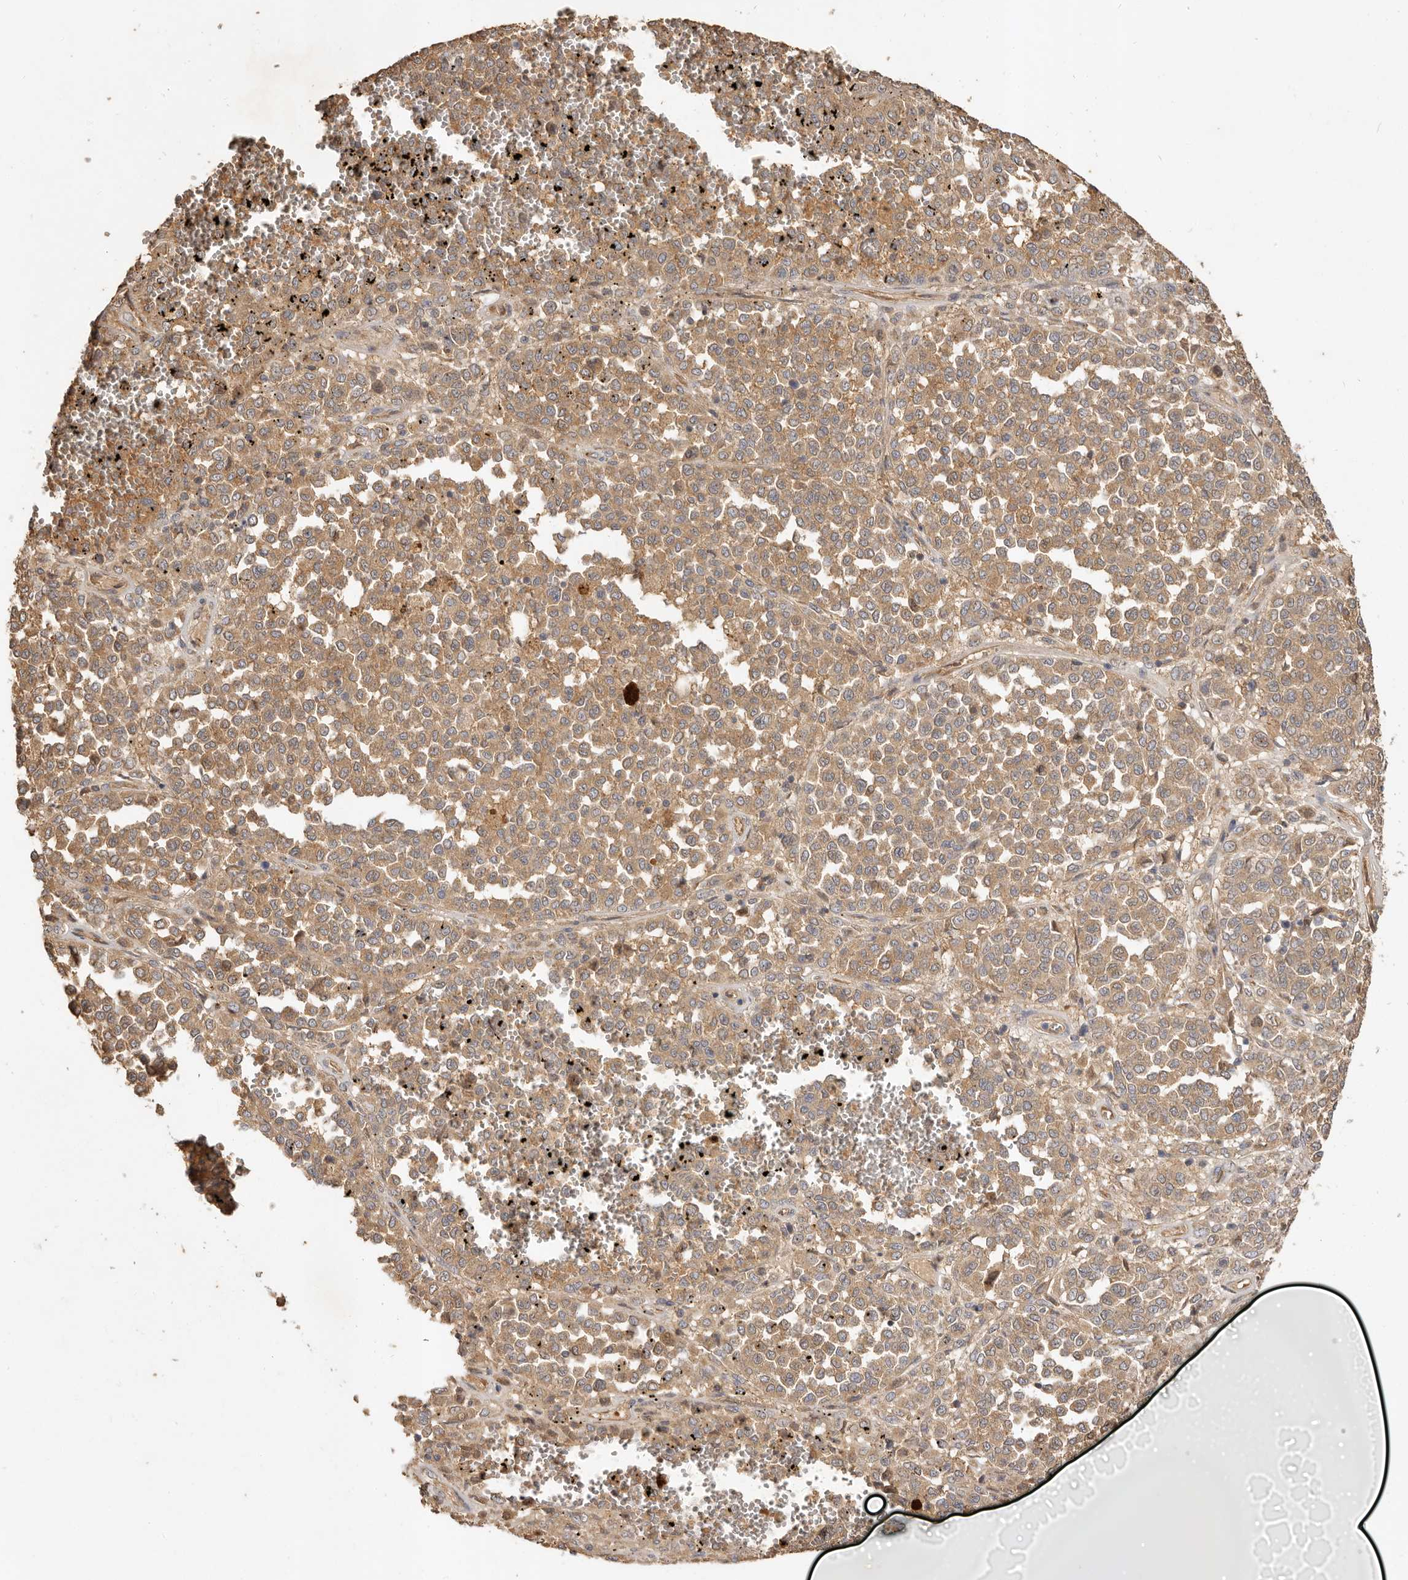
{"staining": {"intensity": "moderate", "quantity": ">75%", "location": "cytoplasmic/membranous"}, "tissue": "melanoma", "cell_type": "Tumor cells", "image_type": "cancer", "snomed": [{"axis": "morphology", "description": "Malignant melanoma, Metastatic site"}, {"axis": "topography", "description": "Pancreas"}], "caption": "Moderate cytoplasmic/membranous protein staining is present in about >75% of tumor cells in melanoma.", "gene": "ADAMTS9", "patient": {"sex": "female", "age": 30}}